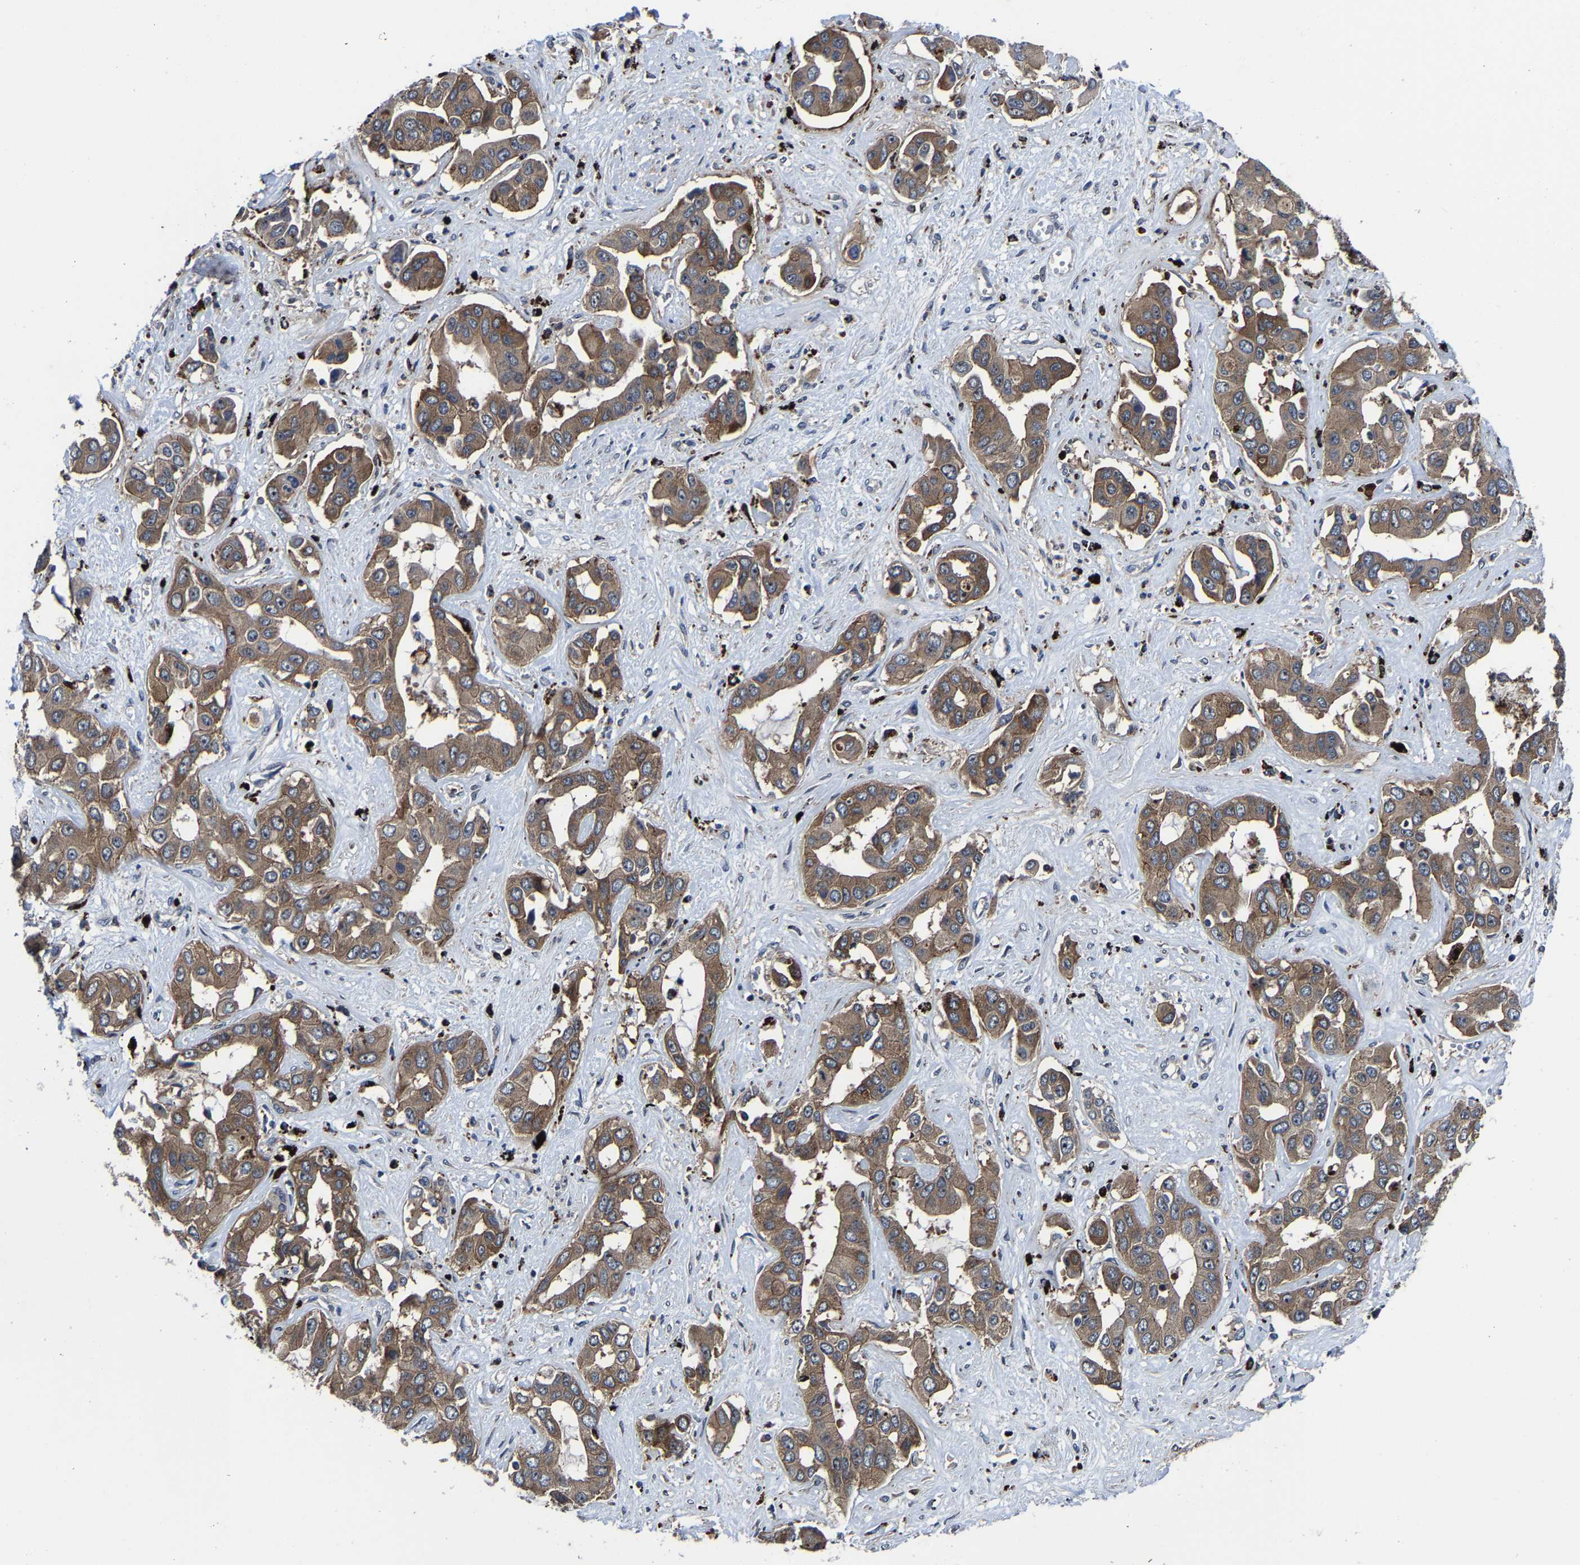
{"staining": {"intensity": "moderate", "quantity": ">75%", "location": "cytoplasmic/membranous"}, "tissue": "liver cancer", "cell_type": "Tumor cells", "image_type": "cancer", "snomed": [{"axis": "morphology", "description": "Cholangiocarcinoma"}, {"axis": "topography", "description": "Liver"}], "caption": "A high-resolution photomicrograph shows immunohistochemistry (IHC) staining of liver cholangiocarcinoma, which shows moderate cytoplasmic/membranous expression in about >75% of tumor cells.", "gene": "ZCCHC7", "patient": {"sex": "female", "age": 52}}